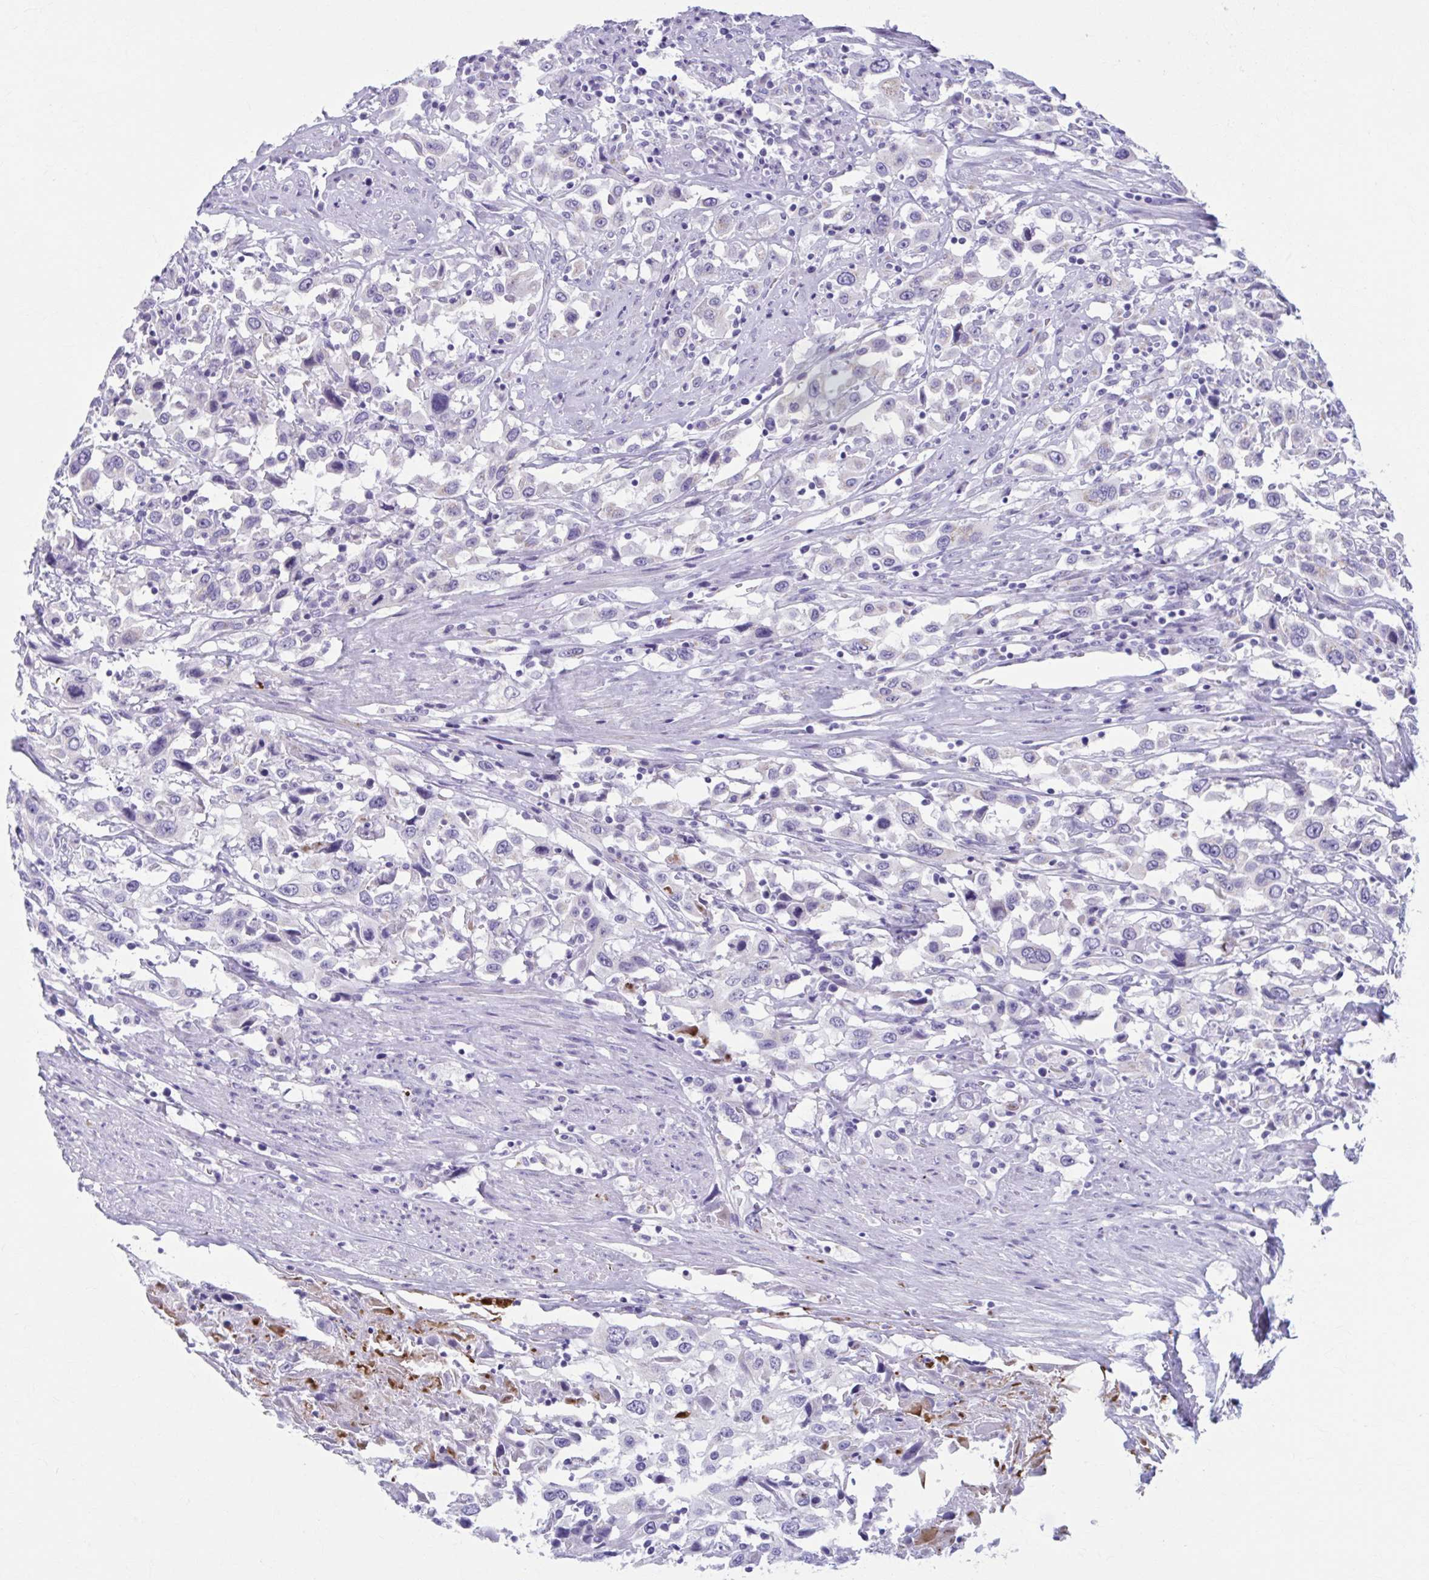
{"staining": {"intensity": "negative", "quantity": "none", "location": "none"}, "tissue": "urothelial cancer", "cell_type": "Tumor cells", "image_type": "cancer", "snomed": [{"axis": "morphology", "description": "Urothelial carcinoma, High grade"}, {"axis": "topography", "description": "Urinary bladder"}], "caption": "High magnification brightfield microscopy of urothelial cancer stained with DAB (brown) and counterstained with hematoxylin (blue): tumor cells show no significant expression. (DAB immunohistochemistry (IHC), high magnification).", "gene": "KCNE2", "patient": {"sex": "male", "age": 61}}